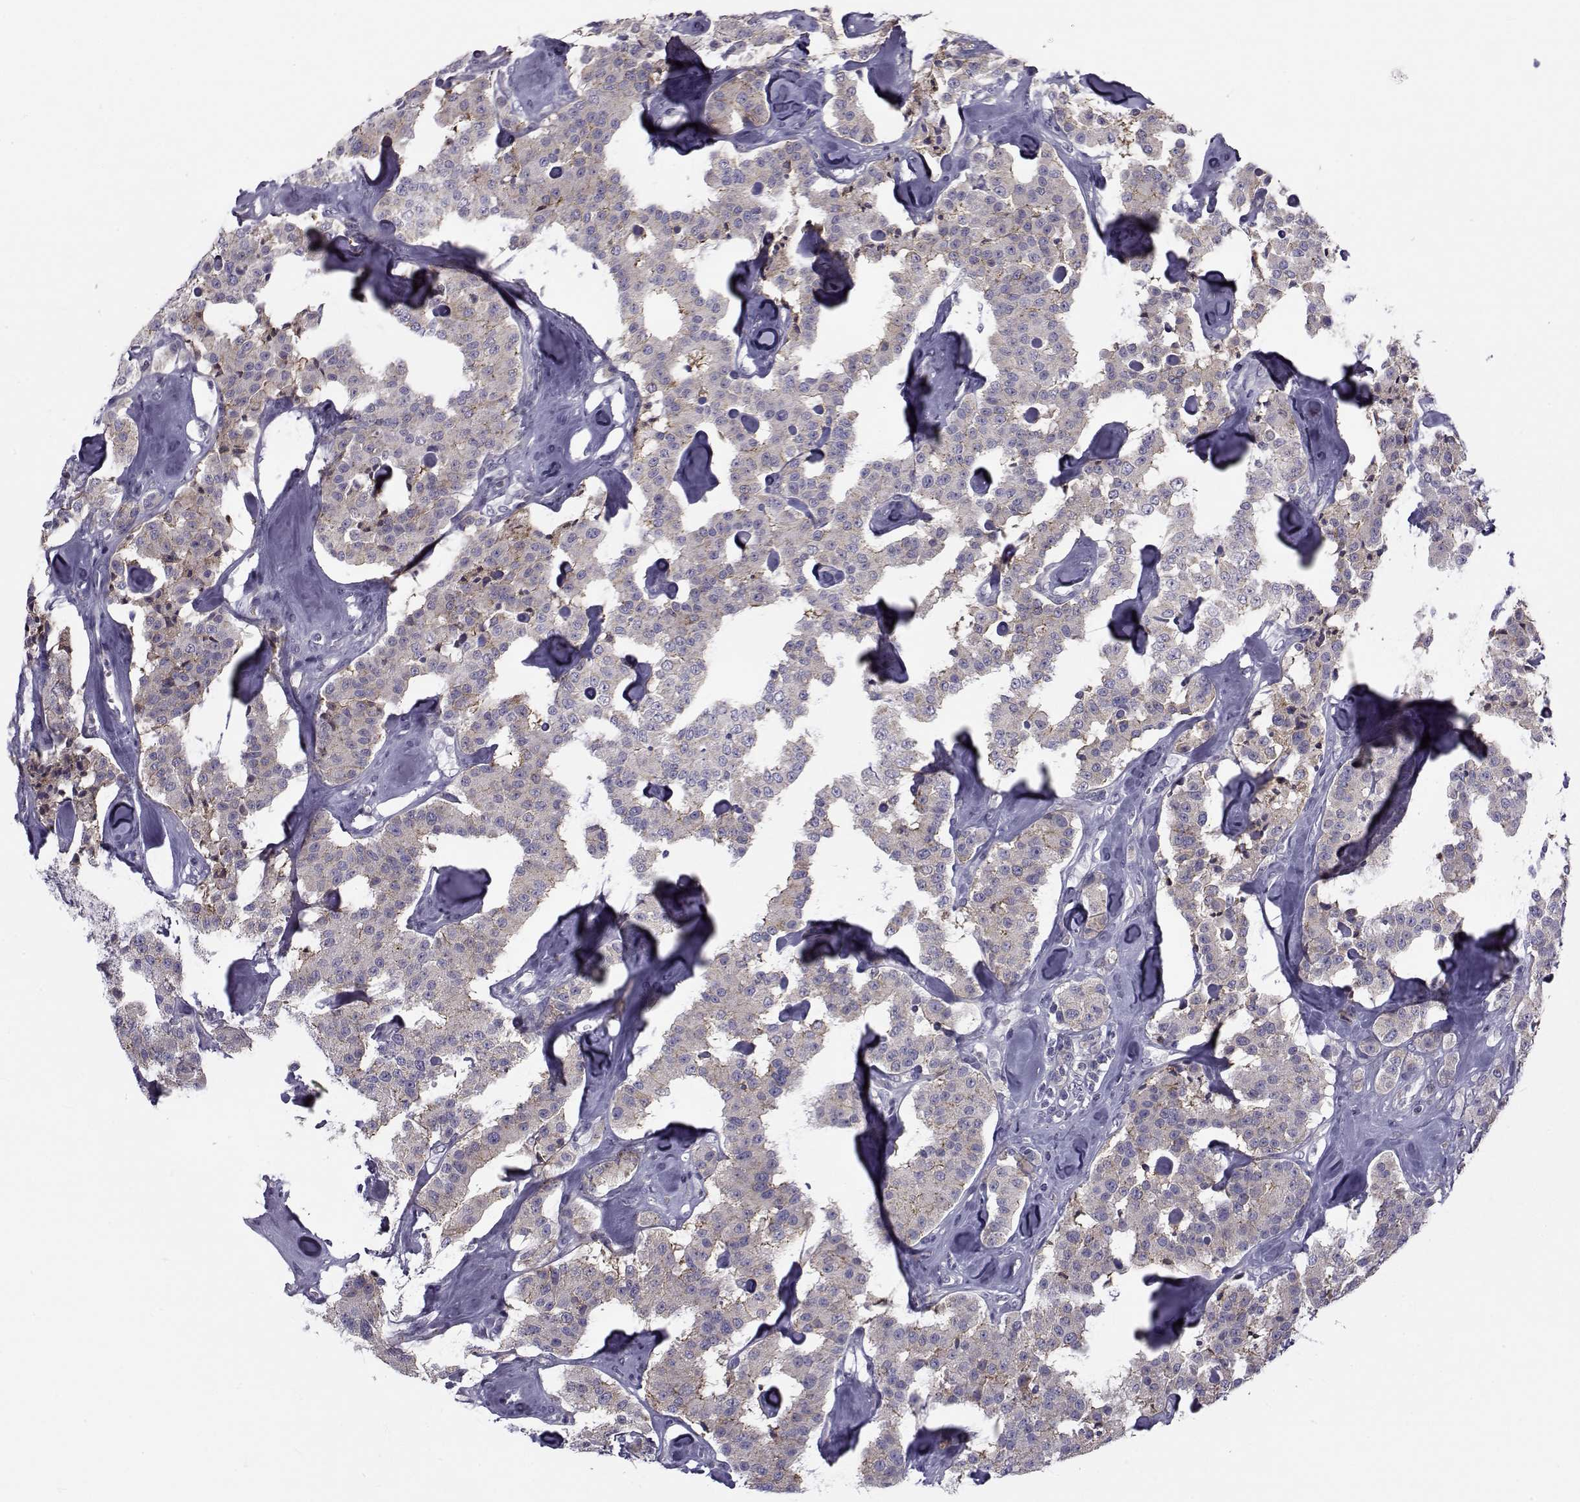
{"staining": {"intensity": "weak", "quantity": ">75%", "location": "cytoplasmic/membranous"}, "tissue": "carcinoid", "cell_type": "Tumor cells", "image_type": "cancer", "snomed": [{"axis": "morphology", "description": "Carcinoid, malignant, NOS"}, {"axis": "topography", "description": "Pancreas"}], "caption": "Tumor cells show low levels of weak cytoplasmic/membranous staining in approximately >75% of cells in human malignant carcinoid.", "gene": "LRRC27", "patient": {"sex": "male", "age": 41}}